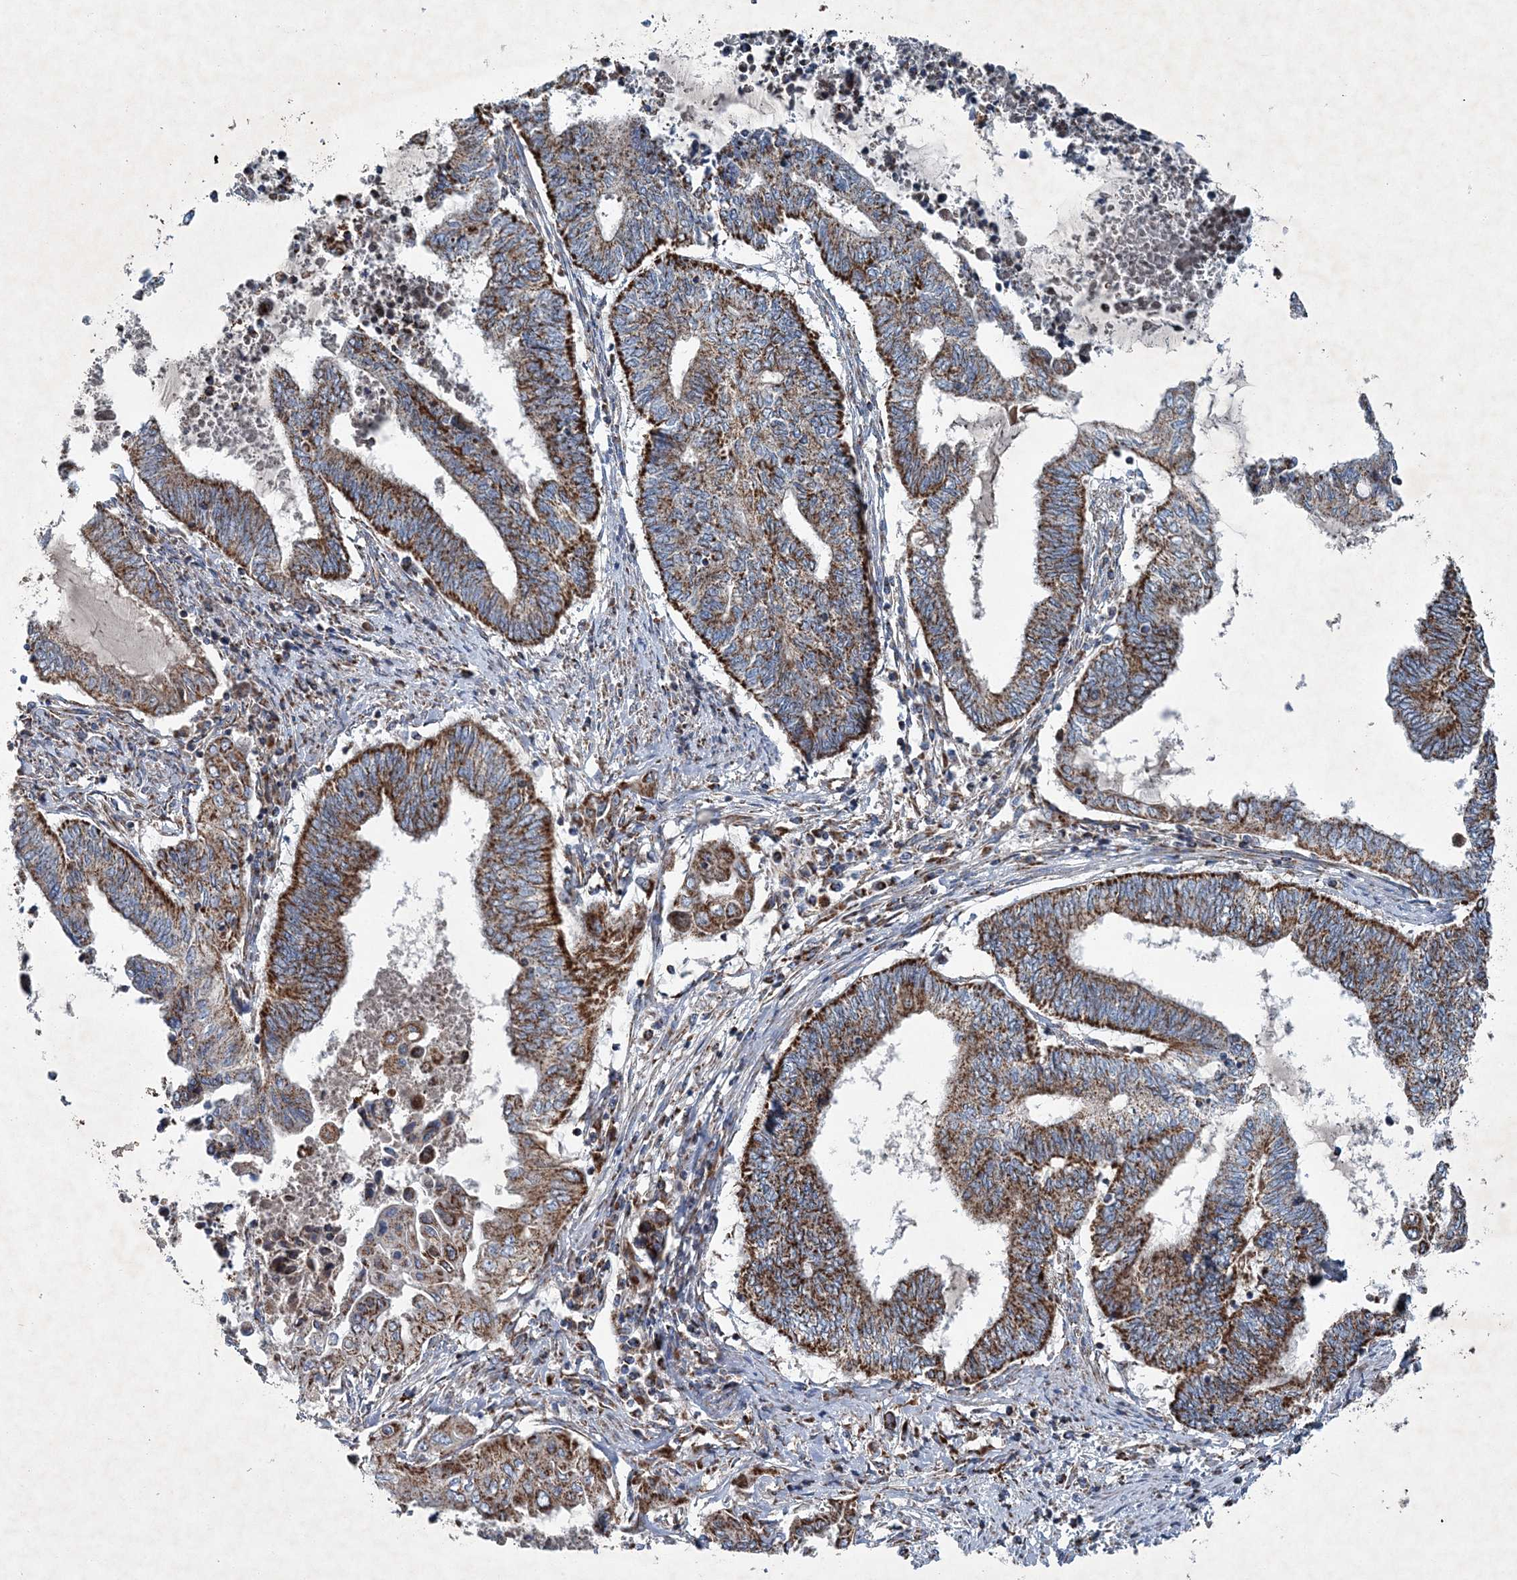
{"staining": {"intensity": "strong", "quantity": ">75%", "location": "cytoplasmic/membranous"}, "tissue": "endometrial cancer", "cell_type": "Tumor cells", "image_type": "cancer", "snomed": [{"axis": "morphology", "description": "Adenocarcinoma, NOS"}, {"axis": "topography", "description": "Uterus"}, {"axis": "topography", "description": "Endometrium"}], "caption": "Immunohistochemical staining of human endometrial cancer (adenocarcinoma) demonstrates high levels of strong cytoplasmic/membranous positivity in about >75% of tumor cells.", "gene": "SPAG16", "patient": {"sex": "female", "age": 70}}